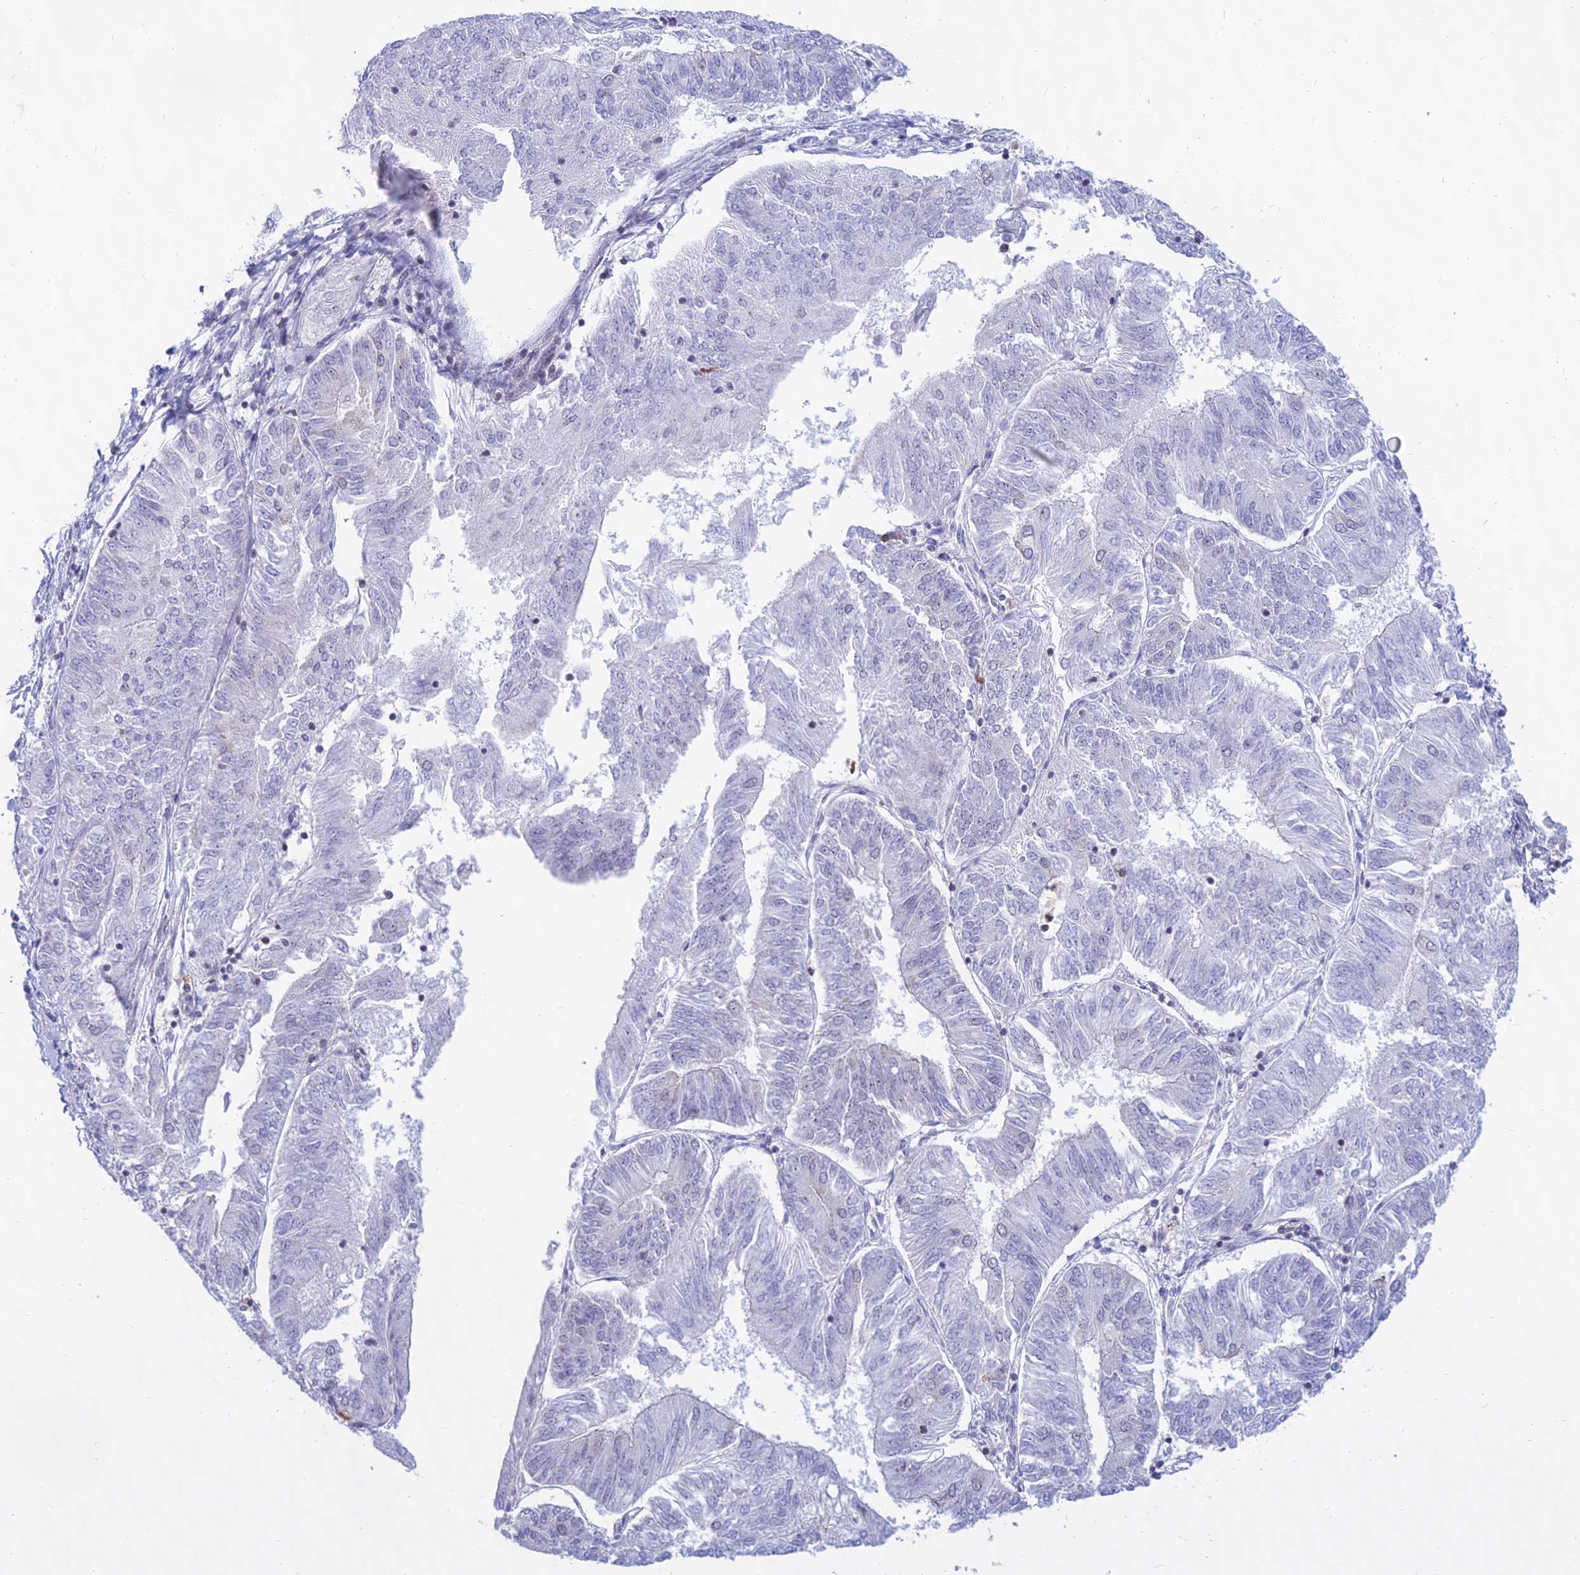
{"staining": {"intensity": "negative", "quantity": "none", "location": "none"}, "tissue": "endometrial cancer", "cell_type": "Tumor cells", "image_type": "cancer", "snomed": [{"axis": "morphology", "description": "Adenocarcinoma, NOS"}, {"axis": "topography", "description": "Endometrium"}], "caption": "IHC of endometrial adenocarcinoma exhibits no positivity in tumor cells.", "gene": "KRR1", "patient": {"sex": "female", "age": 58}}